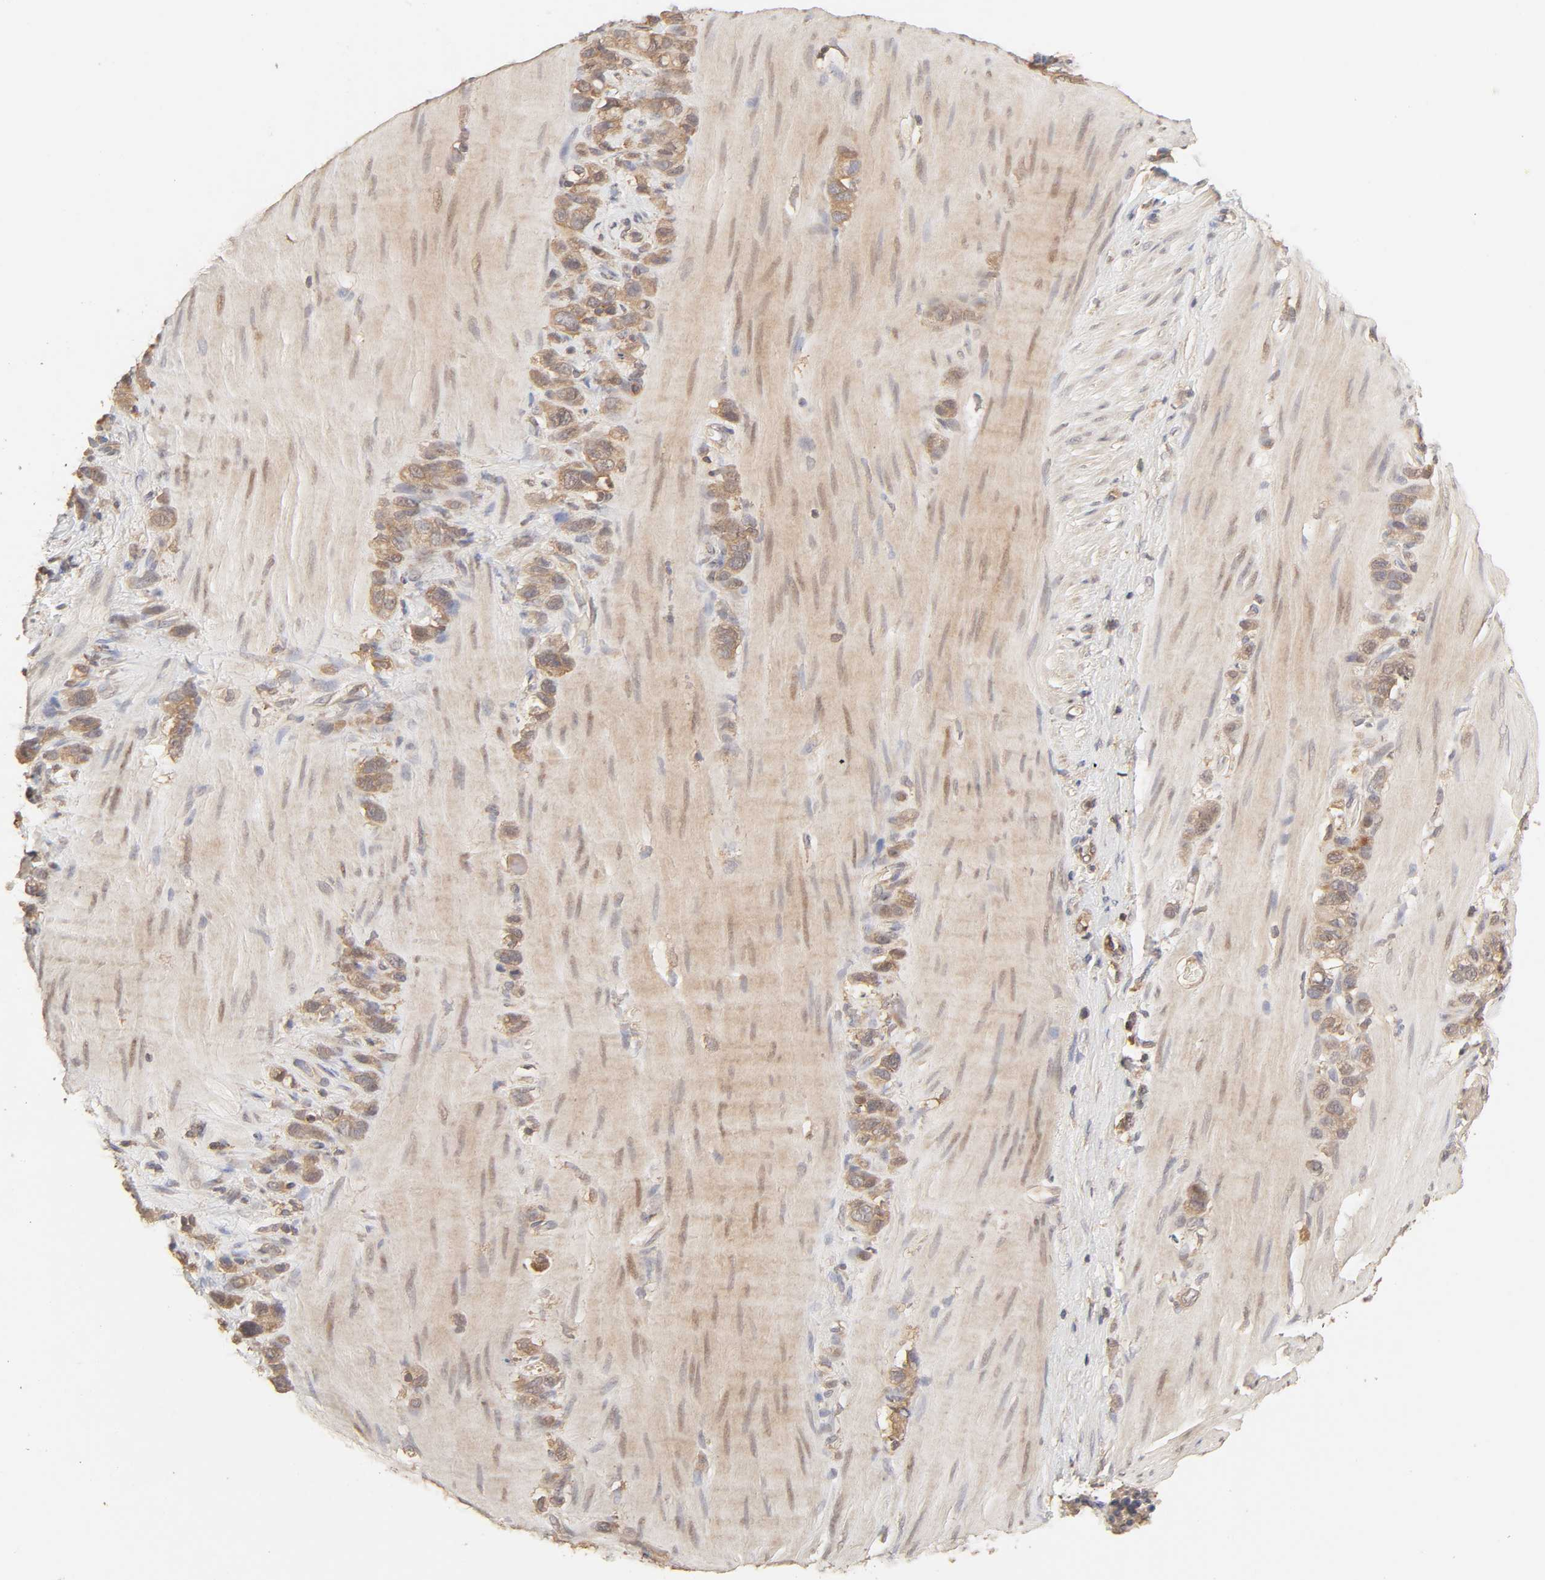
{"staining": {"intensity": "moderate", "quantity": ">75%", "location": "cytoplasmic/membranous"}, "tissue": "stomach cancer", "cell_type": "Tumor cells", "image_type": "cancer", "snomed": [{"axis": "morphology", "description": "Normal tissue, NOS"}, {"axis": "morphology", "description": "Adenocarcinoma, NOS"}, {"axis": "morphology", "description": "Adenocarcinoma, High grade"}, {"axis": "topography", "description": "Stomach, upper"}, {"axis": "topography", "description": "Stomach"}], "caption": "DAB immunohistochemical staining of stomach cancer shows moderate cytoplasmic/membranous protein staining in about >75% of tumor cells. (brown staining indicates protein expression, while blue staining denotes nuclei).", "gene": "AP1G2", "patient": {"sex": "female", "age": 65}}